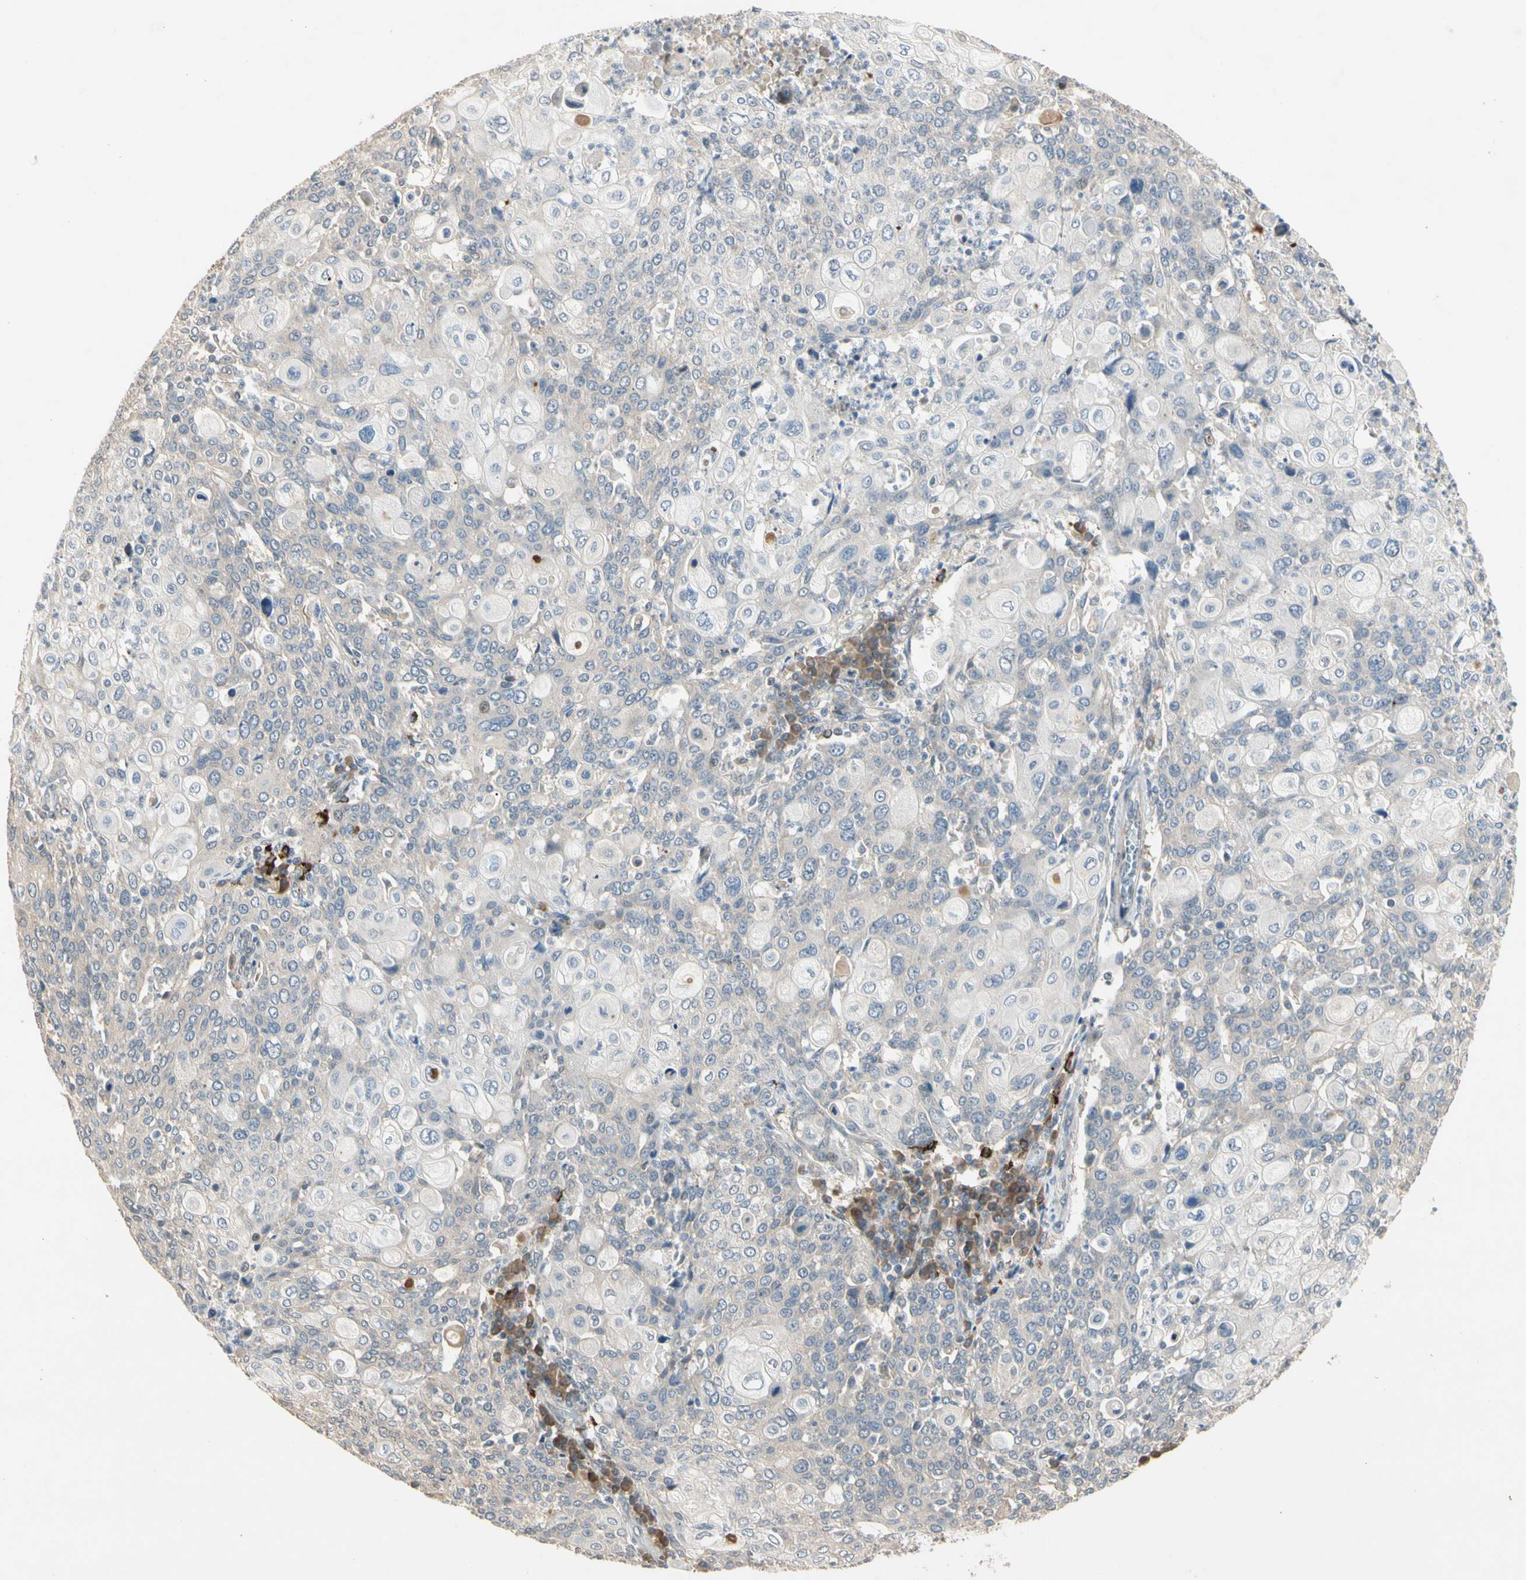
{"staining": {"intensity": "negative", "quantity": "none", "location": "none"}, "tissue": "cervical cancer", "cell_type": "Tumor cells", "image_type": "cancer", "snomed": [{"axis": "morphology", "description": "Squamous cell carcinoma, NOS"}, {"axis": "topography", "description": "Cervix"}], "caption": "A high-resolution image shows immunohistochemistry staining of cervical cancer, which shows no significant positivity in tumor cells. (DAB IHC with hematoxylin counter stain).", "gene": "ATG4C", "patient": {"sex": "female", "age": 40}}